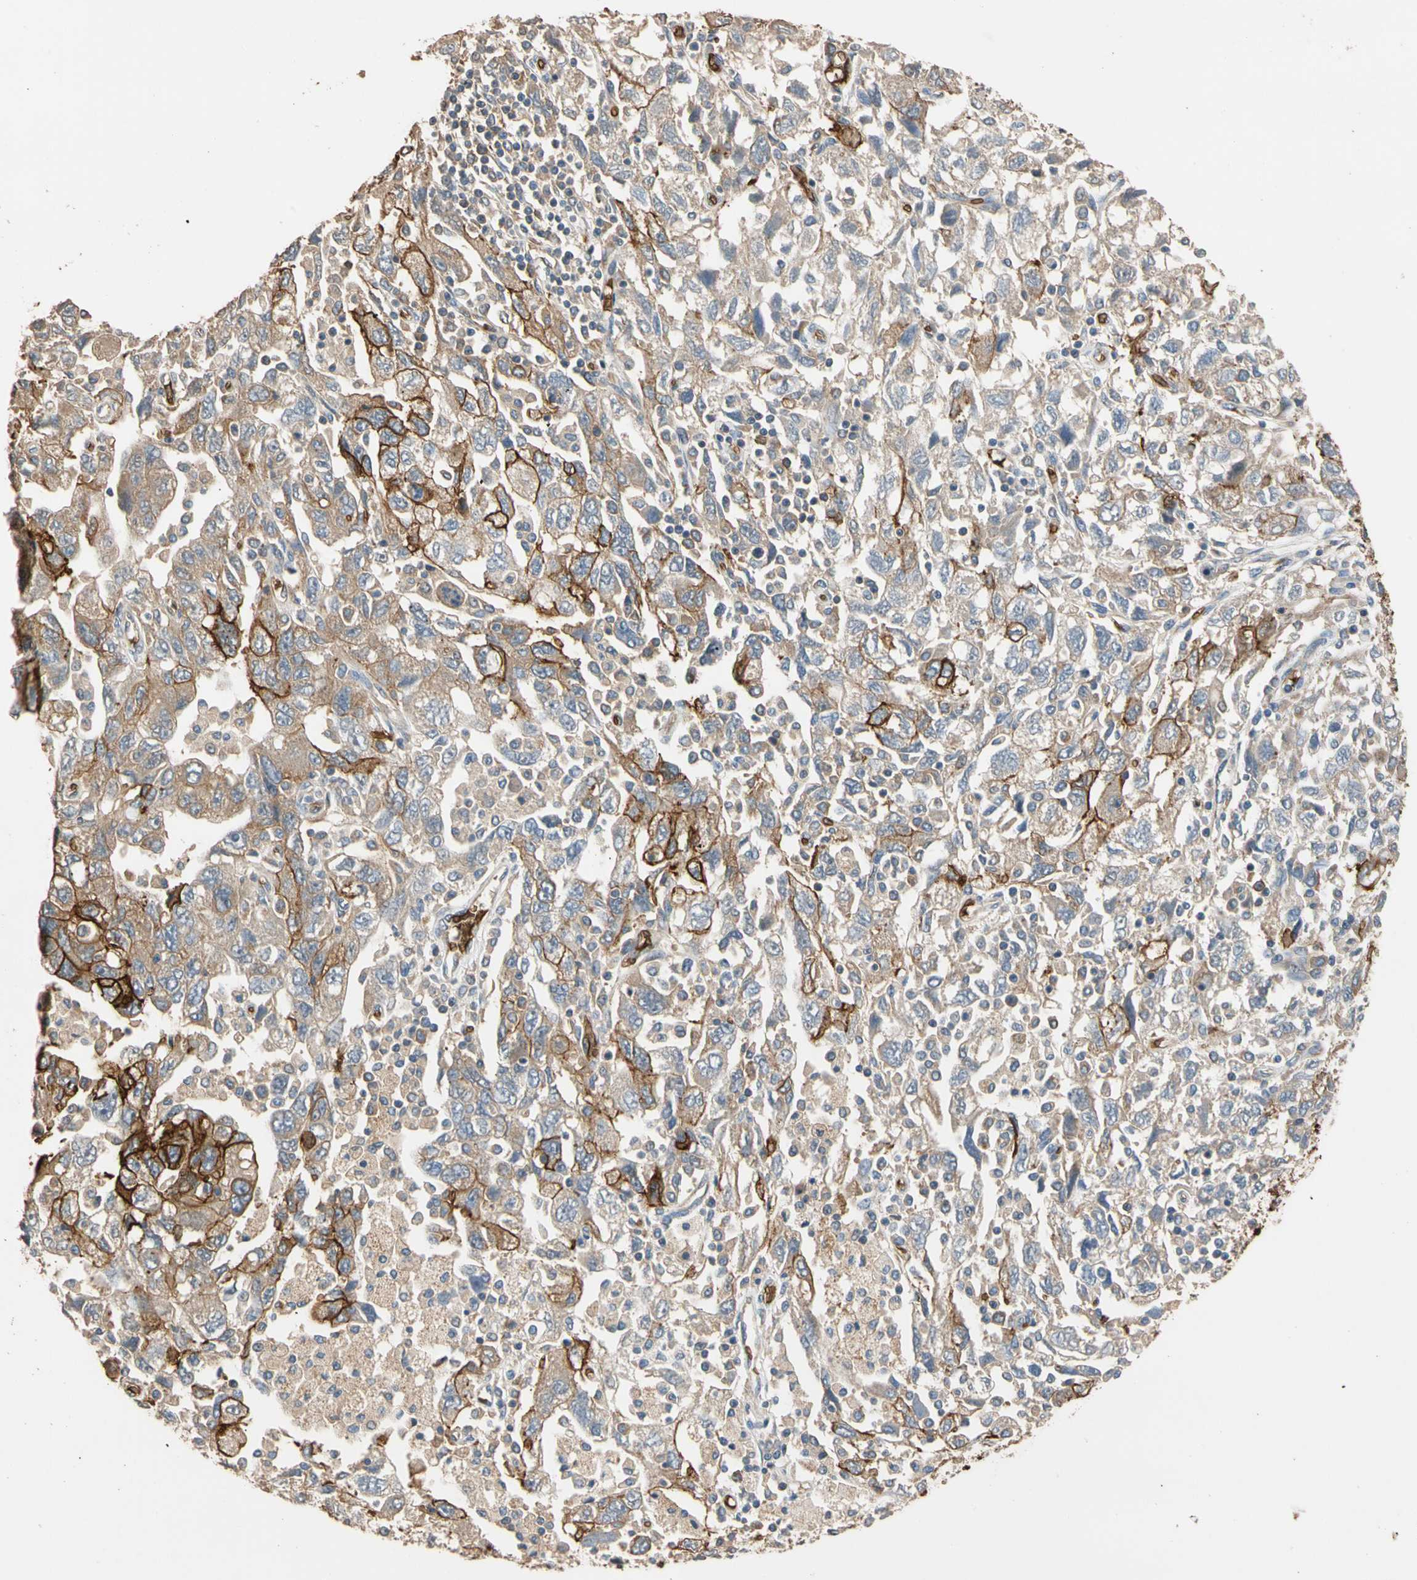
{"staining": {"intensity": "strong", "quantity": "25%-75%", "location": "cytoplasmic/membranous"}, "tissue": "ovarian cancer", "cell_type": "Tumor cells", "image_type": "cancer", "snomed": [{"axis": "morphology", "description": "Carcinoma, NOS"}, {"axis": "morphology", "description": "Cystadenocarcinoma, serous, NOS"}, {"axis": "topography", "description": "Ovary"}], "caption": "Protein staining of ovarian cancer (serous cystadenocarcinoma) tissue exhibits strong cytoplasmic/membranous staining in about 25%-75% of tumor cells.", "gene": "RIOK2", "patient": {"sex": "female", "age": 69}}